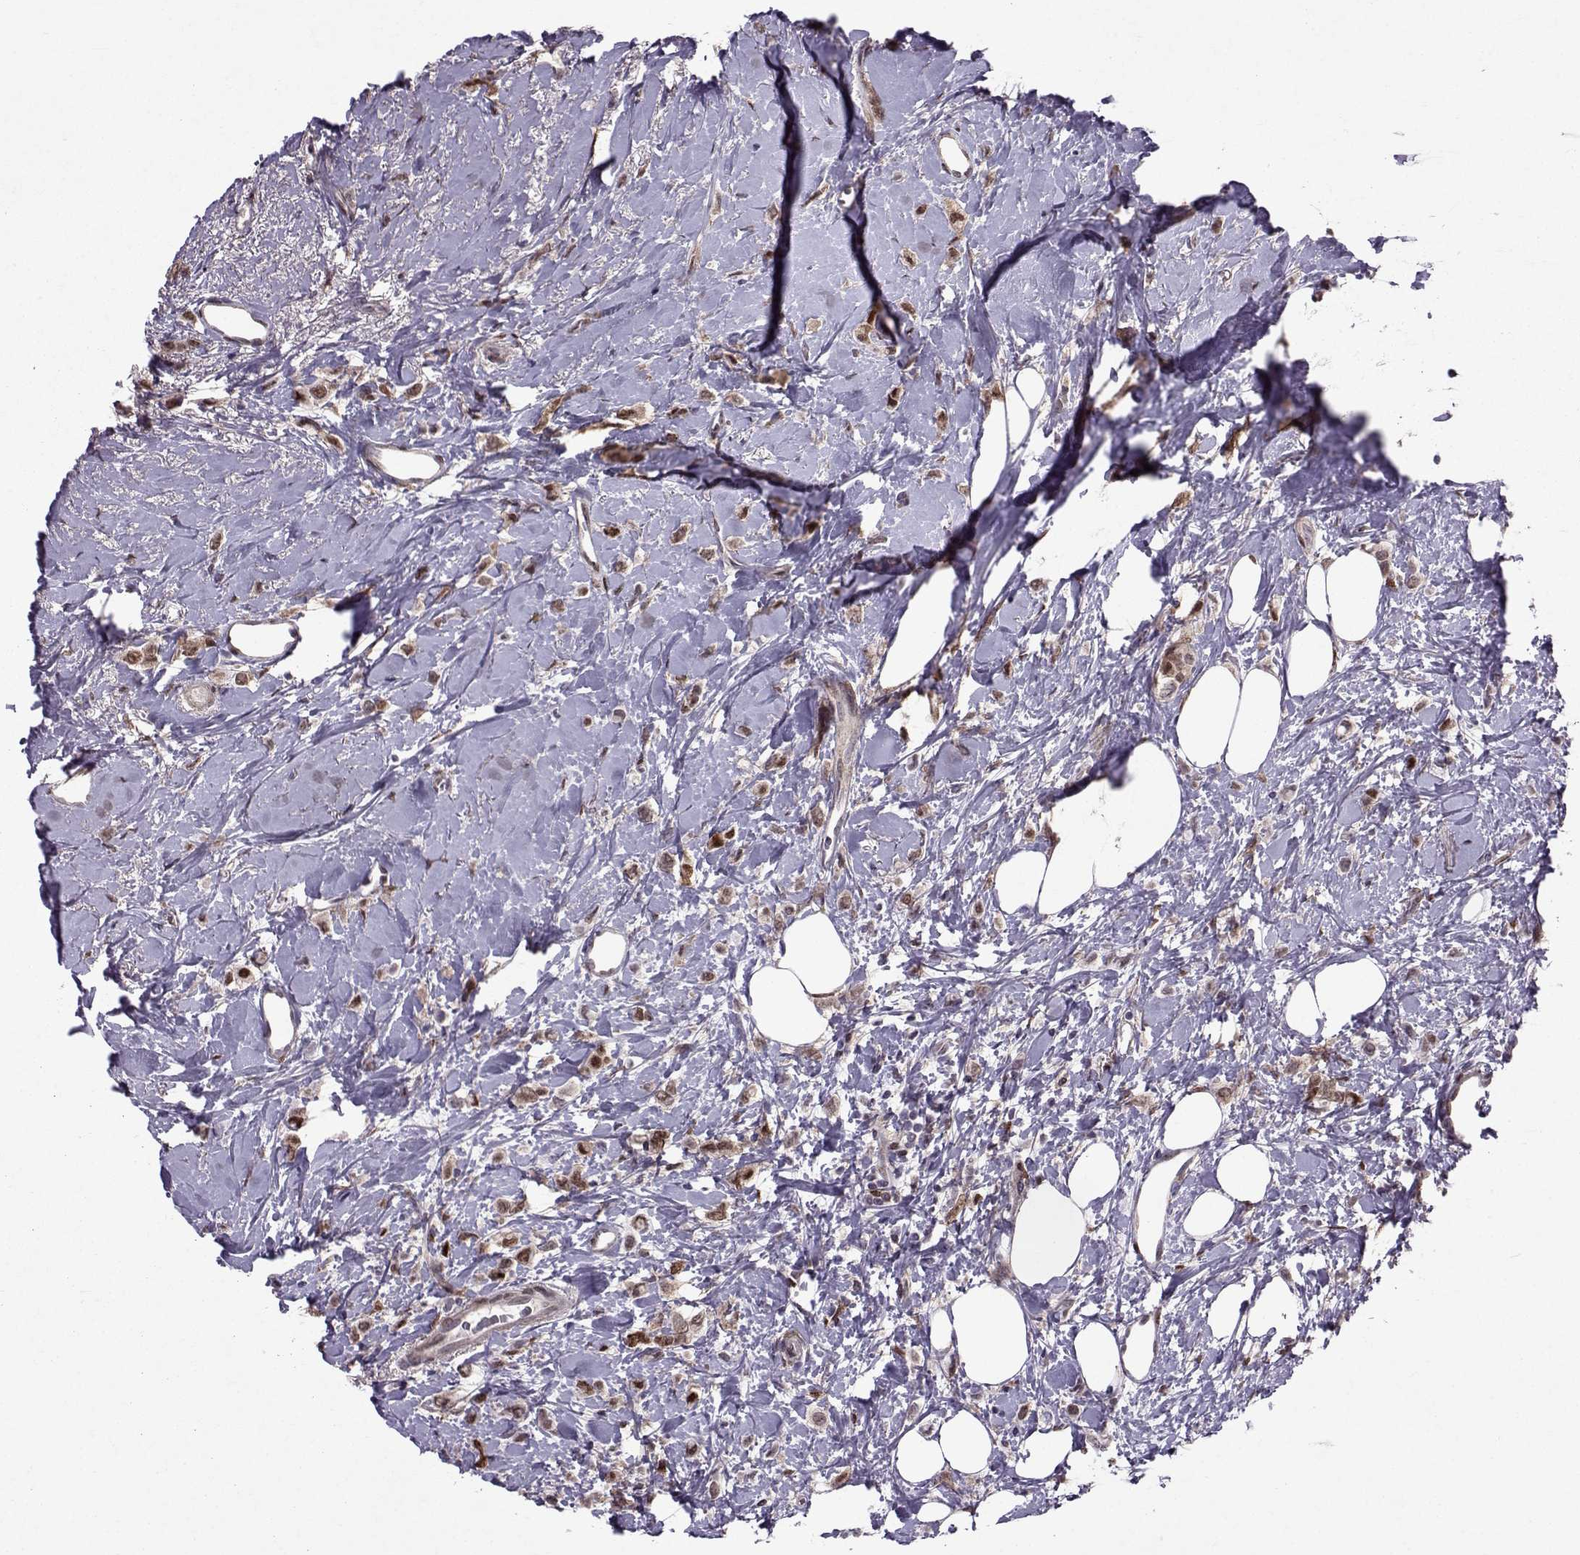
{"staining": {"intensity": "moderate", "quantity": "<25%", "location": "cytoplasmic/membranous,nuclear"}, "tissue": "breast cancer", "cell_type": "Tumor cells", "image_type": "cancer", "snomed": [{"axis": "morphology", "description": "Lobular carcinoma"}, {"axis": "topography", "description": "Breast"}], "caption": "Immunohistochemical staining of human breast cancer reveals moderate cytoplasmic/membranous and nuclear protein staining in approximately <25% of tumor cells.", "gene": "CDK4", "patient": {"sex": "female", "age": 66}}